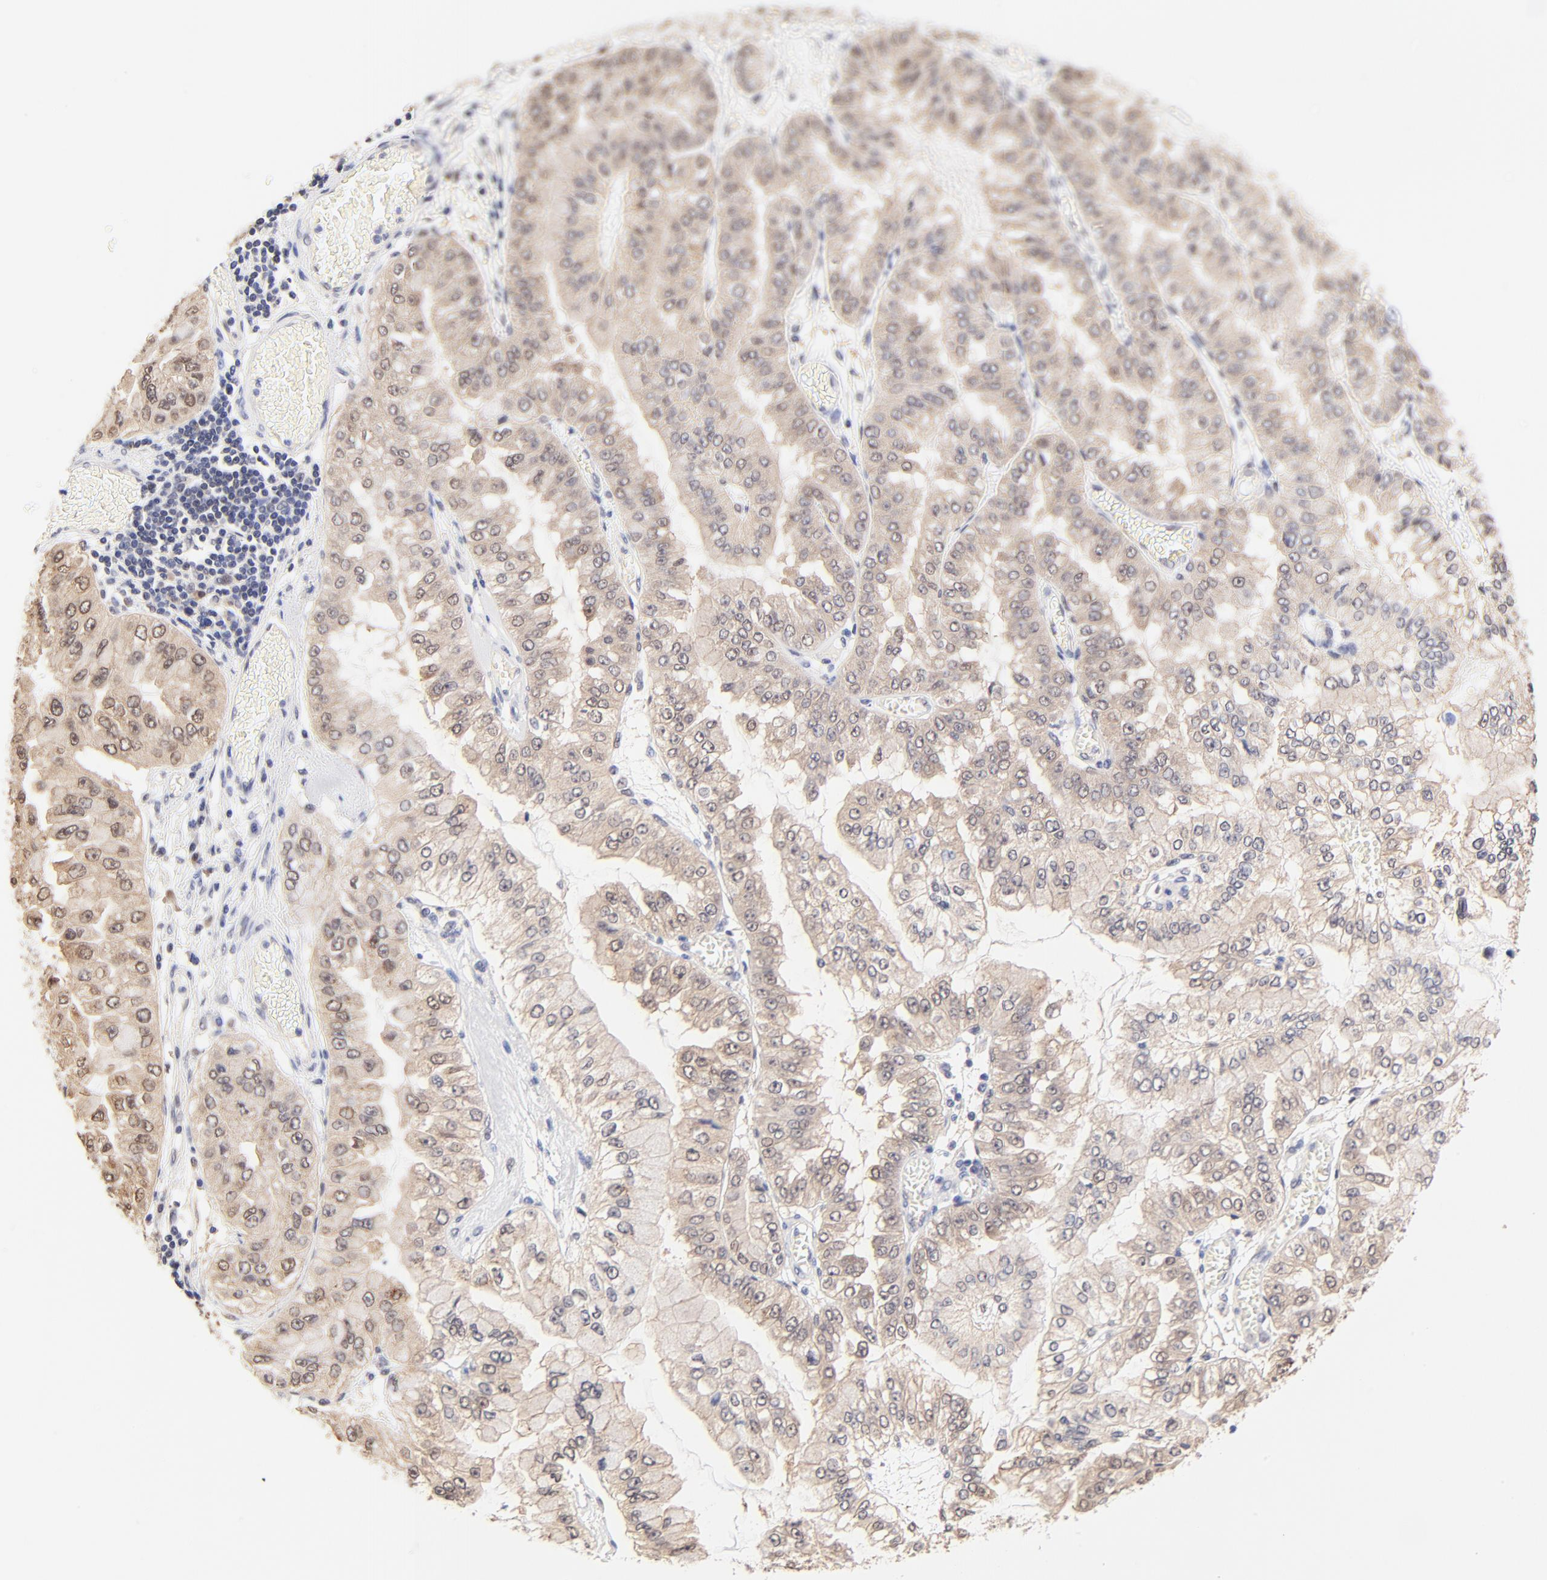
{"staining": {"intensity": "weak", "quantity": ">75%", "location": "cytoplasmic/membranous"}, "tissue": "liver cancer", "cell_type": "Tumor cells", "image_type": "cancer", "snomed": [{"axis": "morphology", "description": "Cholangiocarcinoma"}, {"axis": "topography", "description": "Liver"}], "caption": "The immunohistochemical stain highlights weak cytoplasmic/membranous staining in tumor cells of cholangiocarcinoma (liver) tissue.", "gene": "TXNL1", "patient": {"sex": "female", "age": 79}}